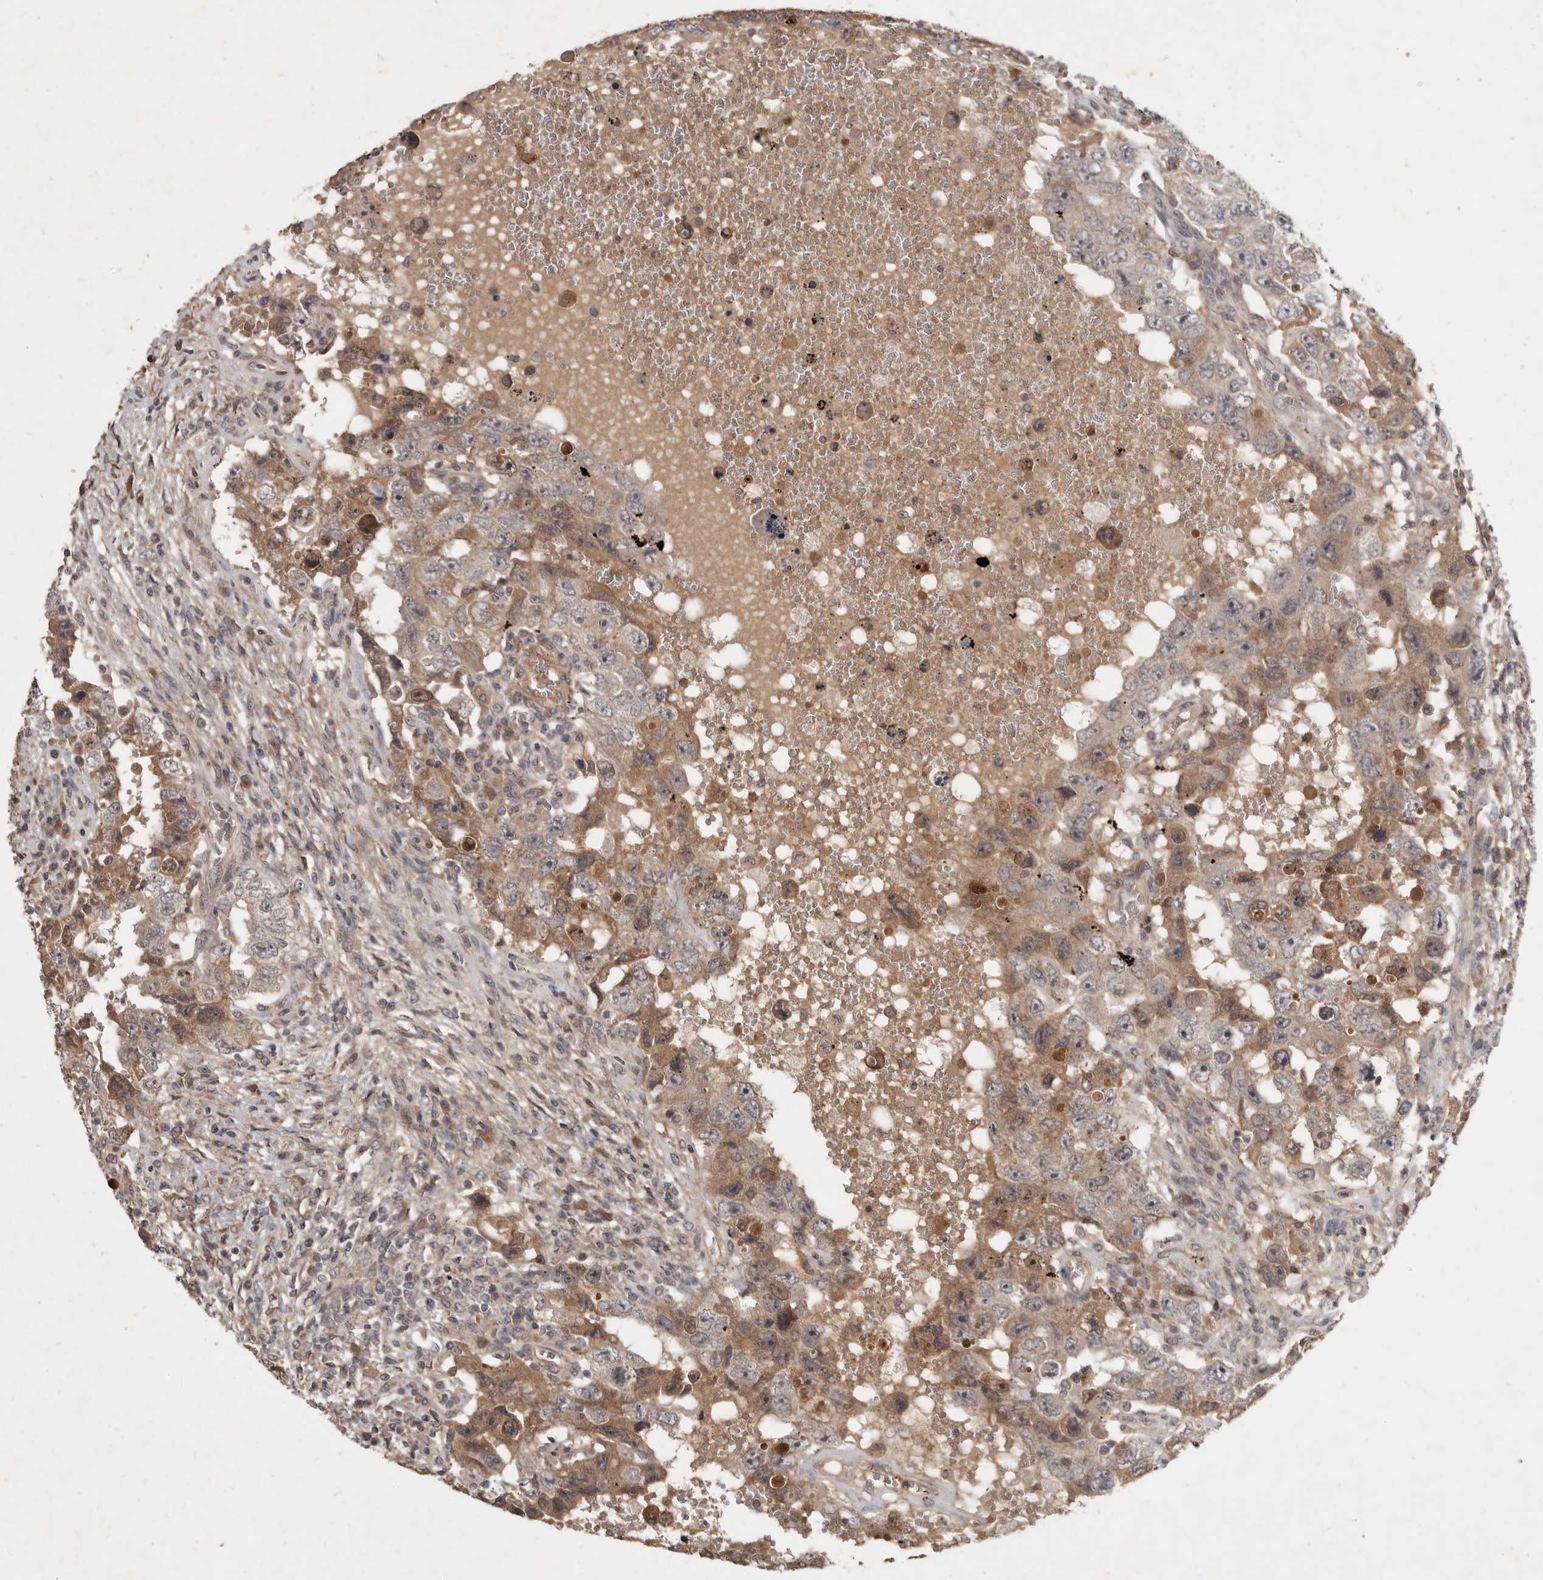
{"staining": {"intensity": "weak", "quantity": "25%-75%", "location": "cytoplasmic/membranous"}, "tissue": "testis cancer", "cell_type": "Tumor cells", "image_type": "cancer", "snomed": [{"axis": "morphology", "description": "Carcinoma, Embryonal, NOS"}, {"axis": "topography", "description": "Testis"}], "caption": "Immunohistochemistry (IHC) (DAB (3,3'-diaminobenzidine)) staining of human testis embryonal carcinoma displays weak cytoplasmic/membranous protein staining in approximately 25%-75% of tumor cells. (IHC, brightfield microscopy, high magnification).", "gene": "DNAJC28", "patient": {"sex": "male", "age": 26}}